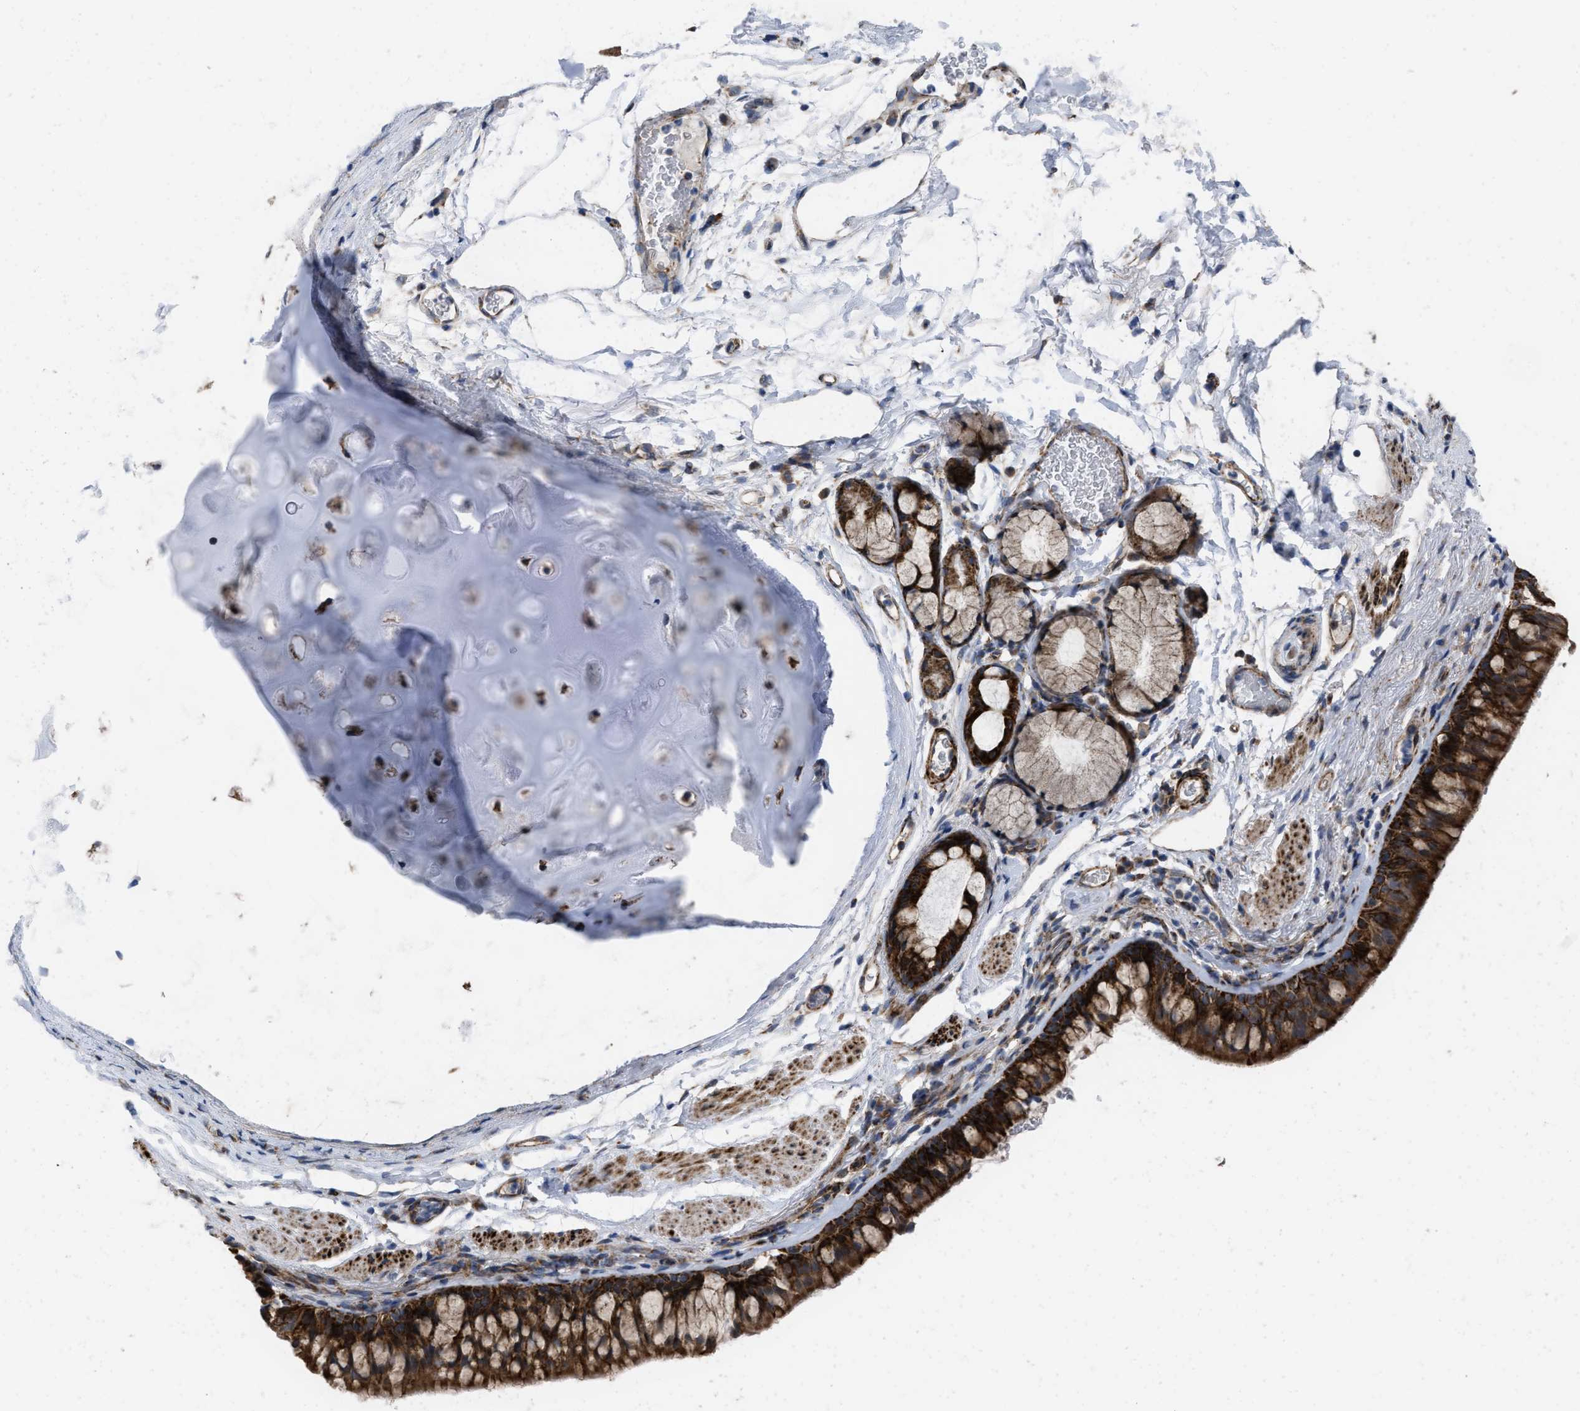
{"staining": {"intensity": "strong", "quantity": ">75%", "location": "cytoplasmic/membranous"}, "tissue": "bronchus", "cell_type": "Respiratory epithelial cells", "image_type": "normal", "snomed": [{"axis": "morphology", "description": "Normal tissue, NOS"}, {"axis": "topography", "description": "Cartilage tissue"}, {"axis": "topography", "description": "Bronchus"}], "caption": "Immunohistochemical staining of benign bronchus reveals high levels of strong cytoplasmic/membranous positivity in approximately >75% of respiratory epithelial cells.", "gene": "AKAP1", "patient": {"sex": "female", "age": 53}}